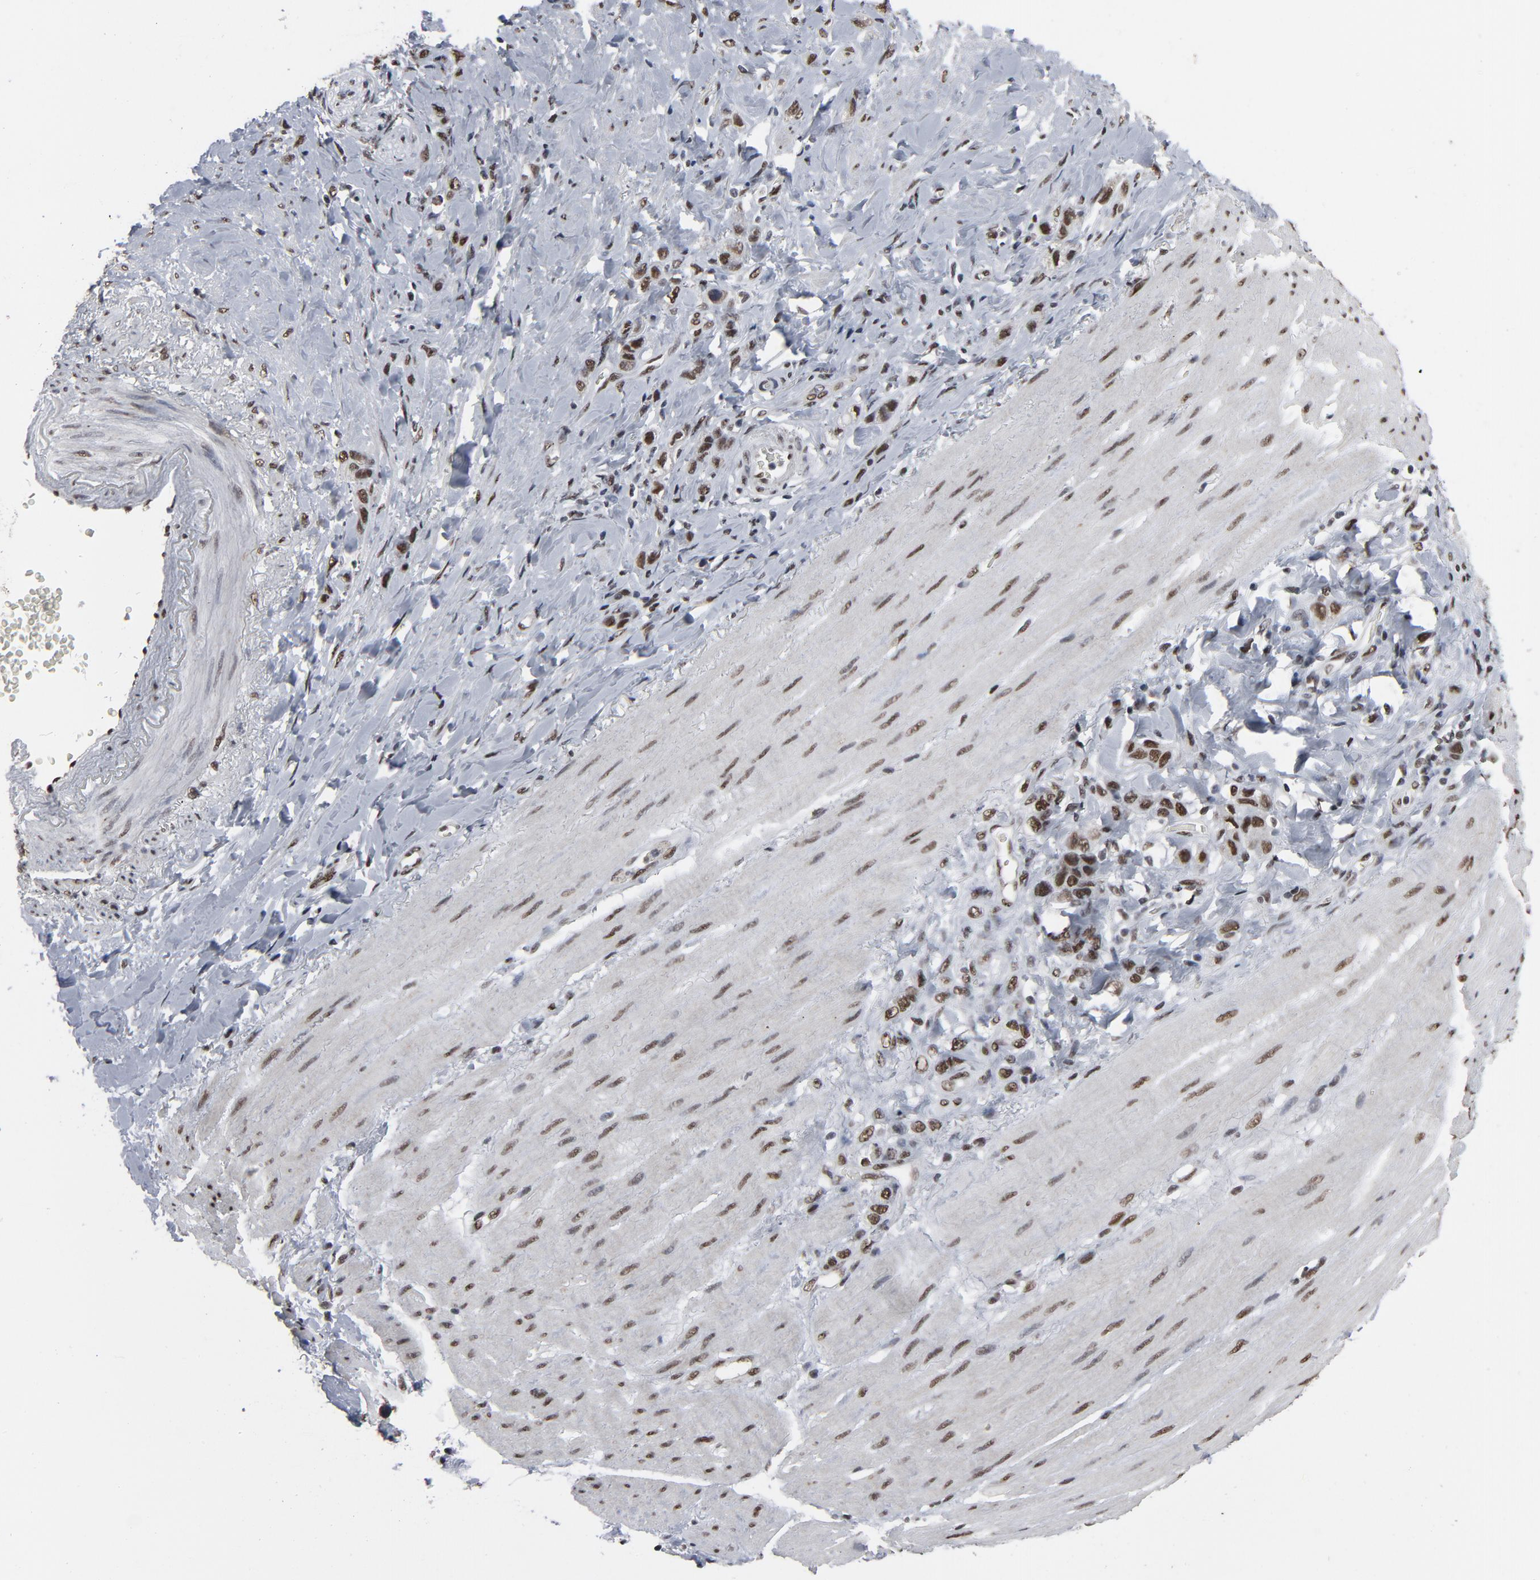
{"staining": {"intensity": "strong", "quantity": ">75%", "location": "nuclear"}, "tissue": "stomach cancer", "cell_type": "Tumor cells", "image_type": "cancer", "snomed": [{"axis": "morphology", "description": "Normal tissue, NOS"}, {"axis": "morphology", "description": "Adenocarcinoma, NOS"}, {"axis": "topography", "description": "Stomach"}], "caption": "Stomach cancer (adenocarcinoma) stained with a brown dye shows strong nuclear positive expression in about >75% of tumor cells.", "gene": "MRE11", "patient": {"sex": "male", "age": 82}}